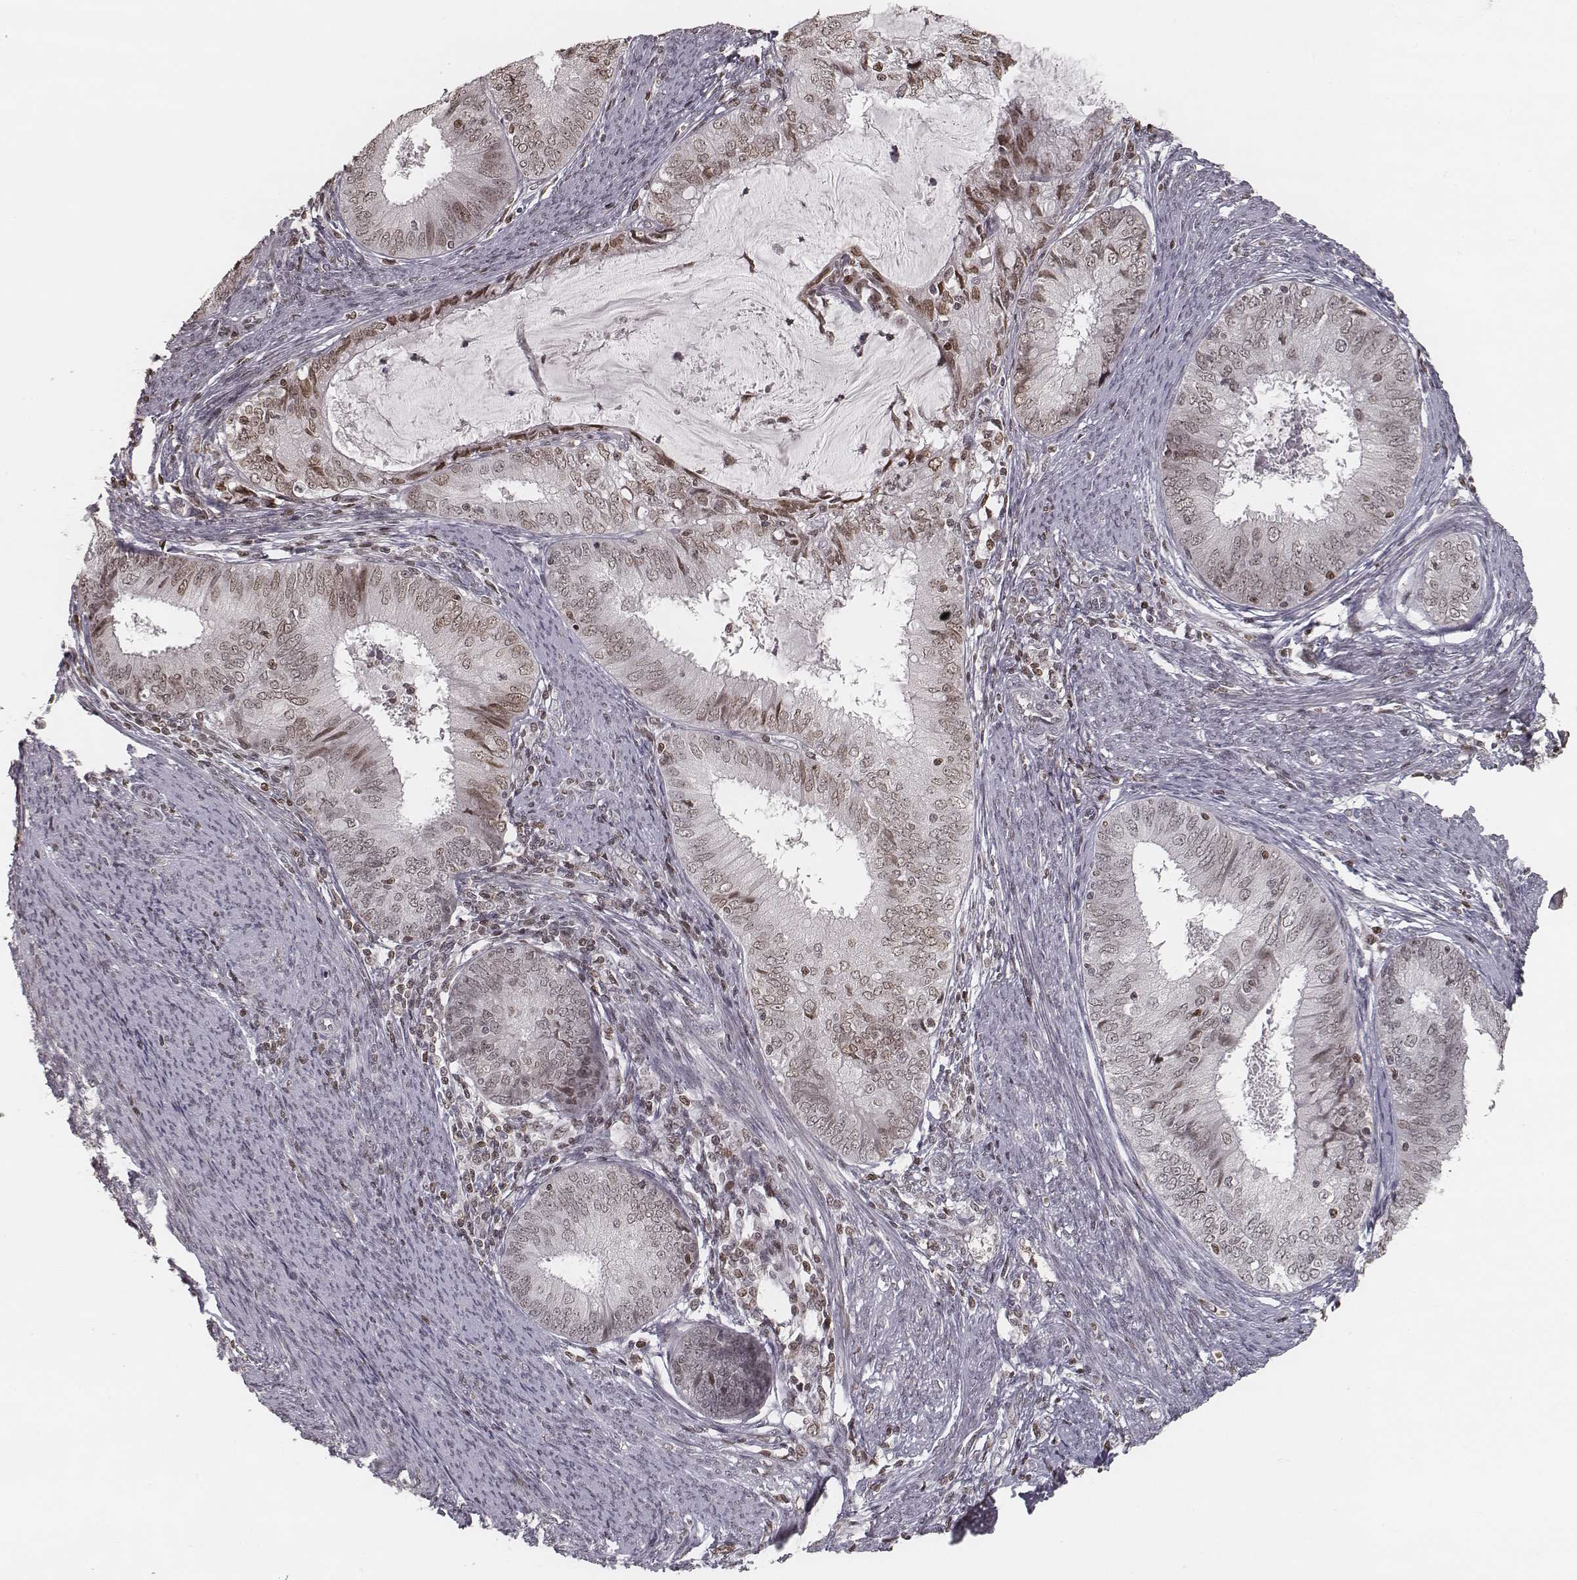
{"staining": {"intensity": "weak", "quantity": ">75%", "location": "nuclear"}, "tissue": "endometrial cancer", "cell_type": "Tumor cells", "image_type": "cancer", "snomed": [{"axis": "morphology", "description": "Adenocarcinoma, NOS"}, {"axis": "topography", "description": "Endometrium"}], "caption": "Endometrial cancer (adenocarcinoma) stained with immunohistochemistry (IHC) reveals weak nuclear expression in approximately >75% of tumor cells.", "gene": "HMGA2", "patient": {"sex": "female", "age": 57}}